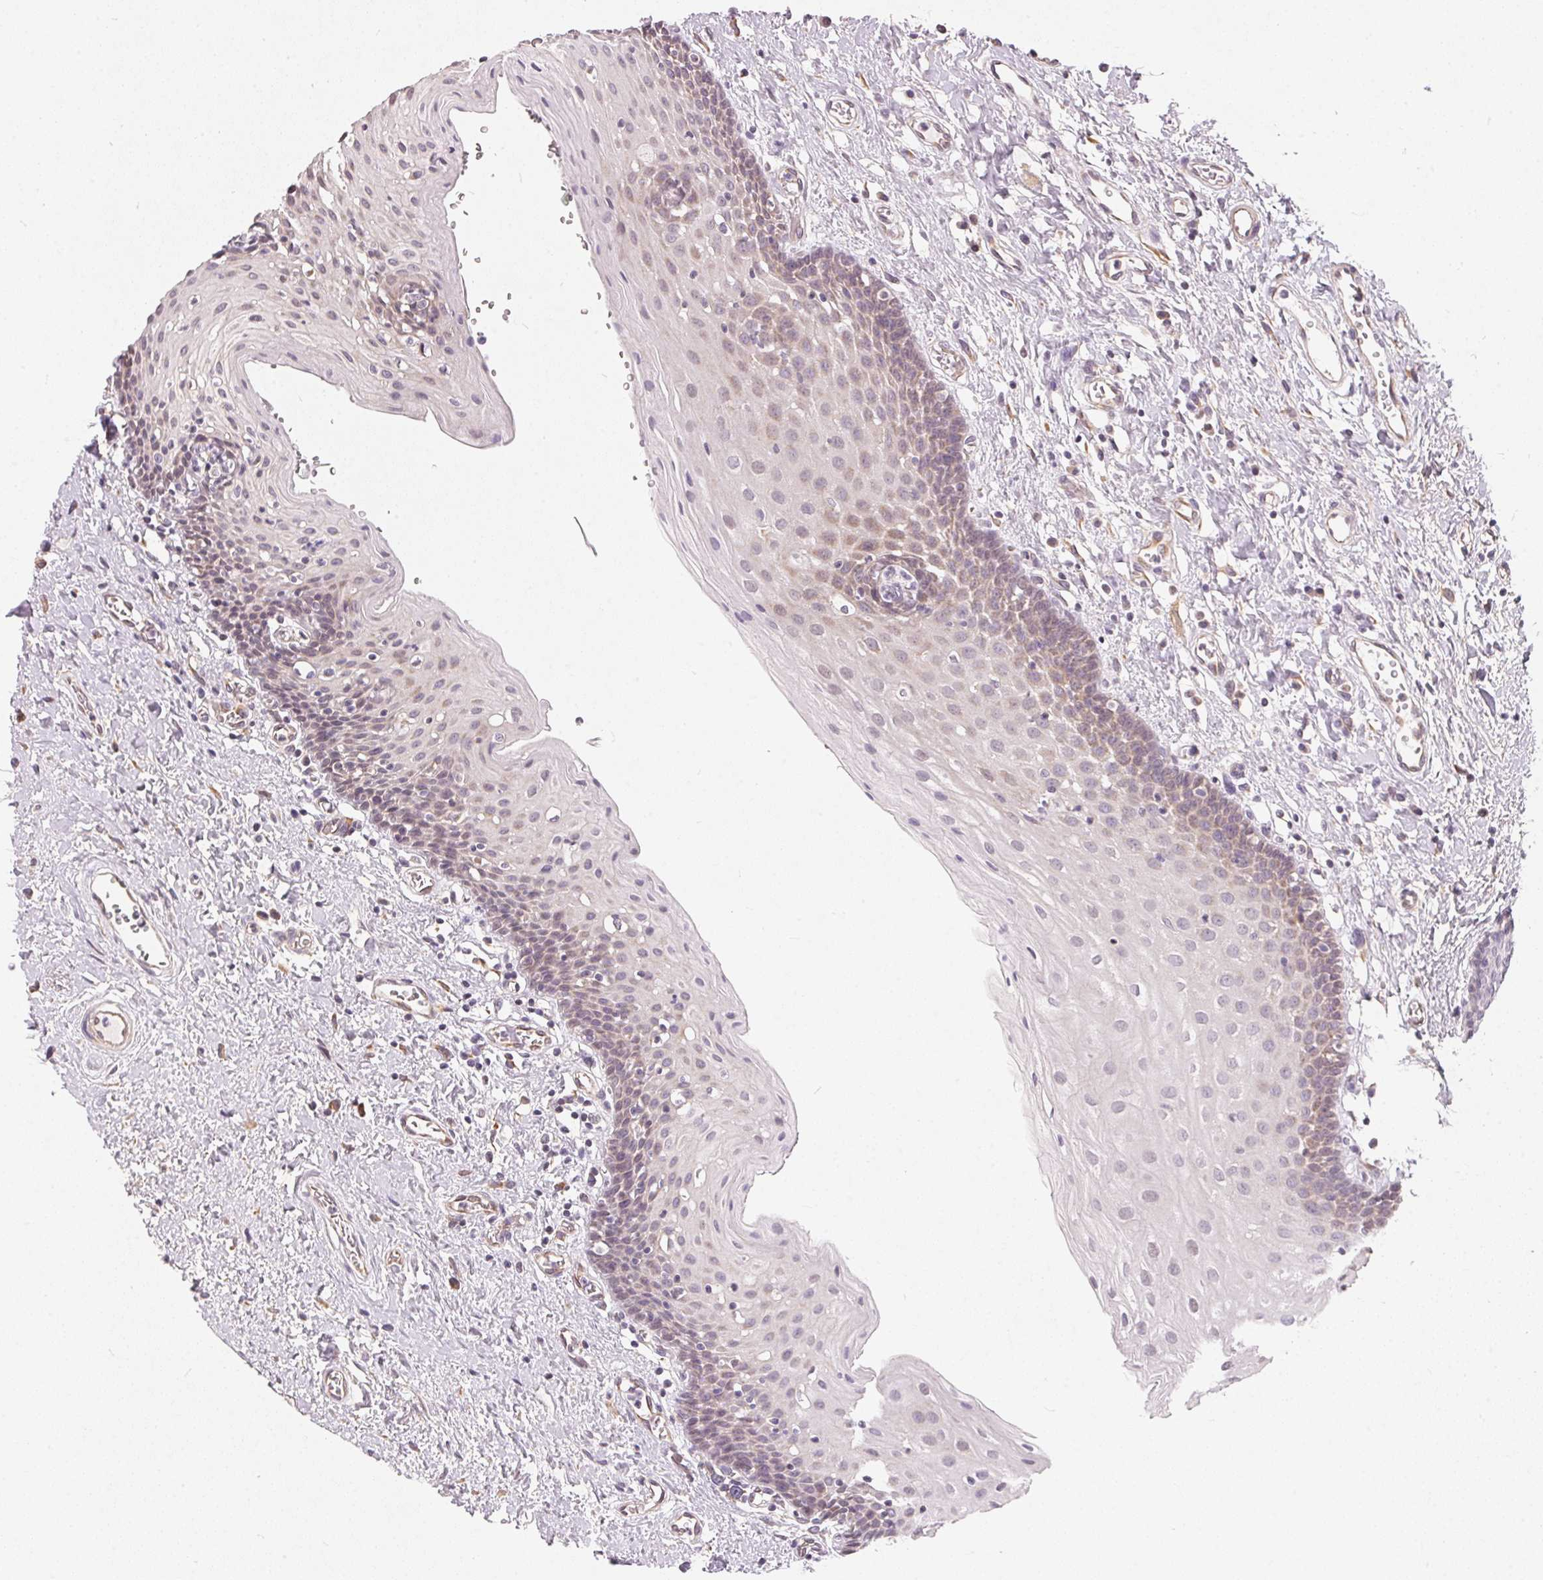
{"staining": {"intensity": "negative", "quantity": "none", "location": "none"}, "tissue": "oral mucosa", "cell_type": "Squamous epithelial cells", "image_type": "normal", "snomed": [{"axis": "morphology", "description": "Normal tissue, NOS"}, {"axis": "topography", "description": "Oral tissue"}], "caption": "The photomicrograph displays no staining of squamous epithelial cells in unremarkable oral mucosa.", "gene": "VWA5B2", "patient": {"sex": "female", "age": 43}}